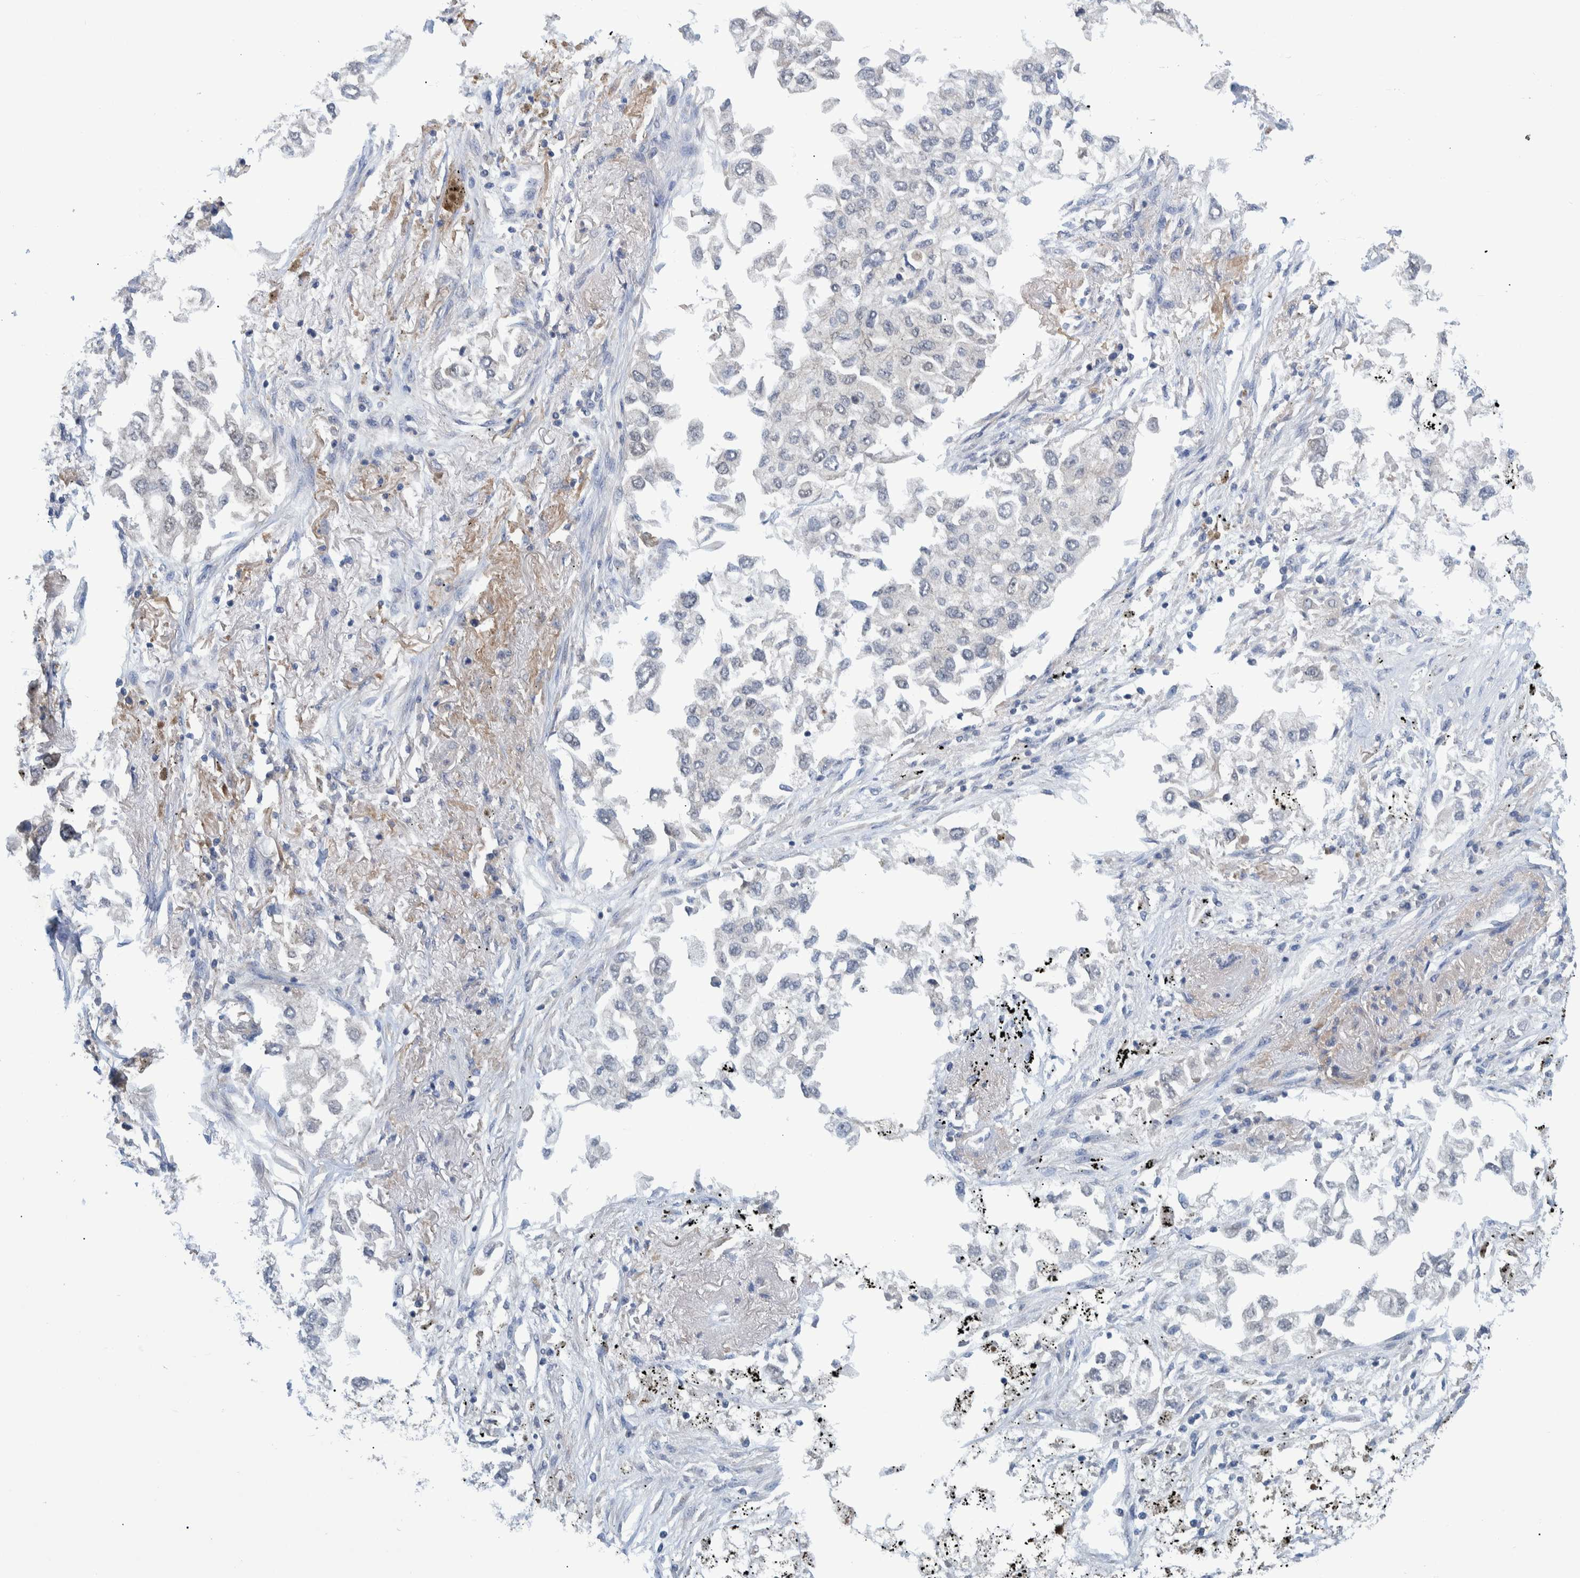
{"staining": {"intensity": "negative", "quantity": "none", "location": "none"}, "tissue": "lung cancer", "cell_type": "Tumor cells", "image_type": "cancer", "snomed": [{"axis": "morphology", "description": "Inflammation, NOS"}, {"axis": "morphology", "description": "Adenocarcinoma, NOS"}, {"axis": "topography", "description": "Lung"}], "caption": "This is a image of IHC staining of lung cancer, which shows no positivity in tumor cells.", "gene": "PCYT2", "patient": {"sex": "male", "age": 63}}